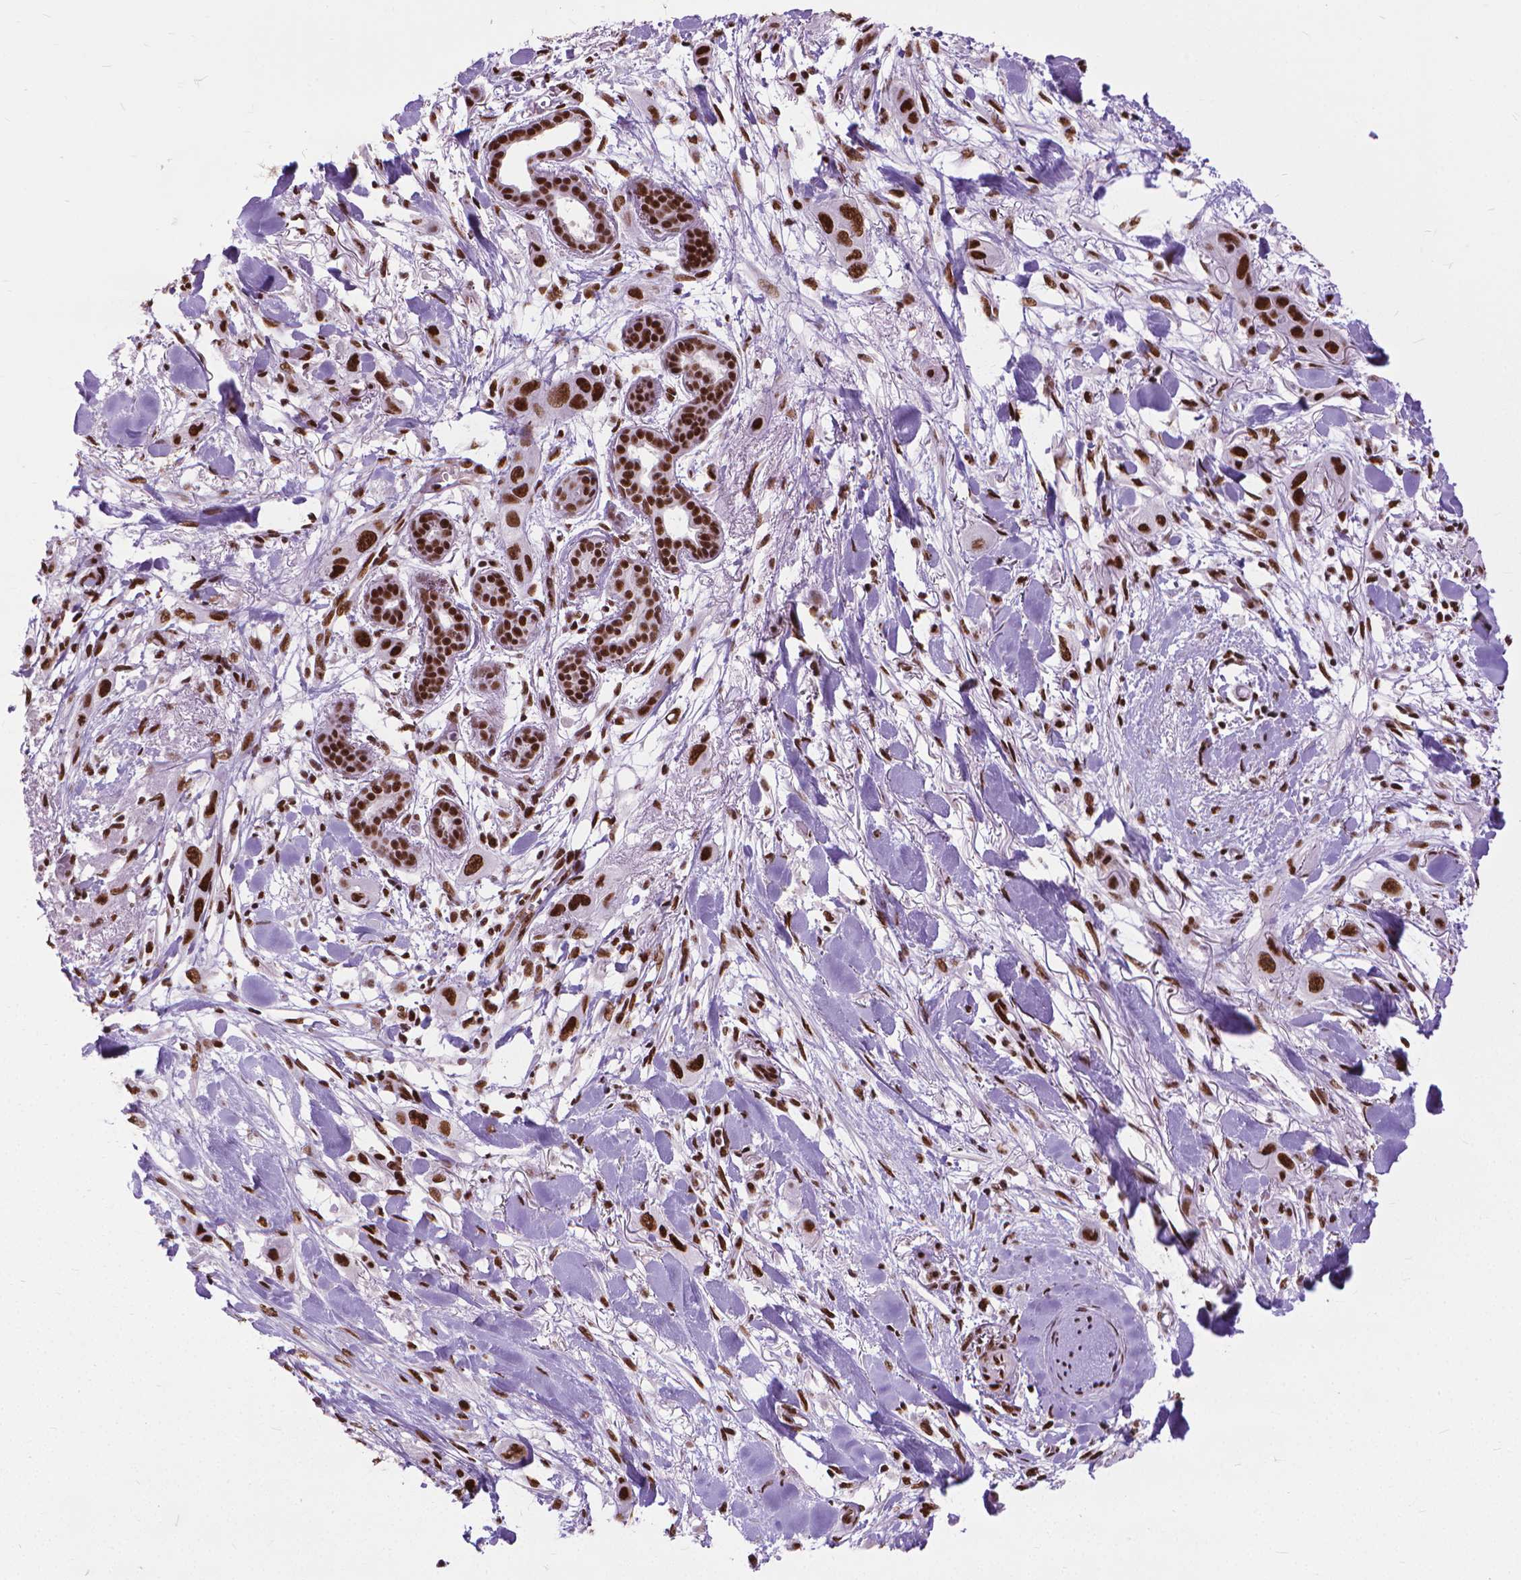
{"staining": {"intensity": "strong", "quantity": ">75%", "location": "nuclear"}, "tissue": "skin cancer", "cell_type": "Tumor cells", "image_type": "cancer", "snomed": [{"axis": "morphology", "description": "Squamous cell carcinoma, NOS"}, {"axis": "topography", "description": "Skin"}], "caption": "Immunohistochemical staining of human skin cancer shows strong nuclear protein positivity in about >75% of tumor cells.", "gene": "AKAP8", "patient": {"sex": "male", "age": 79}}